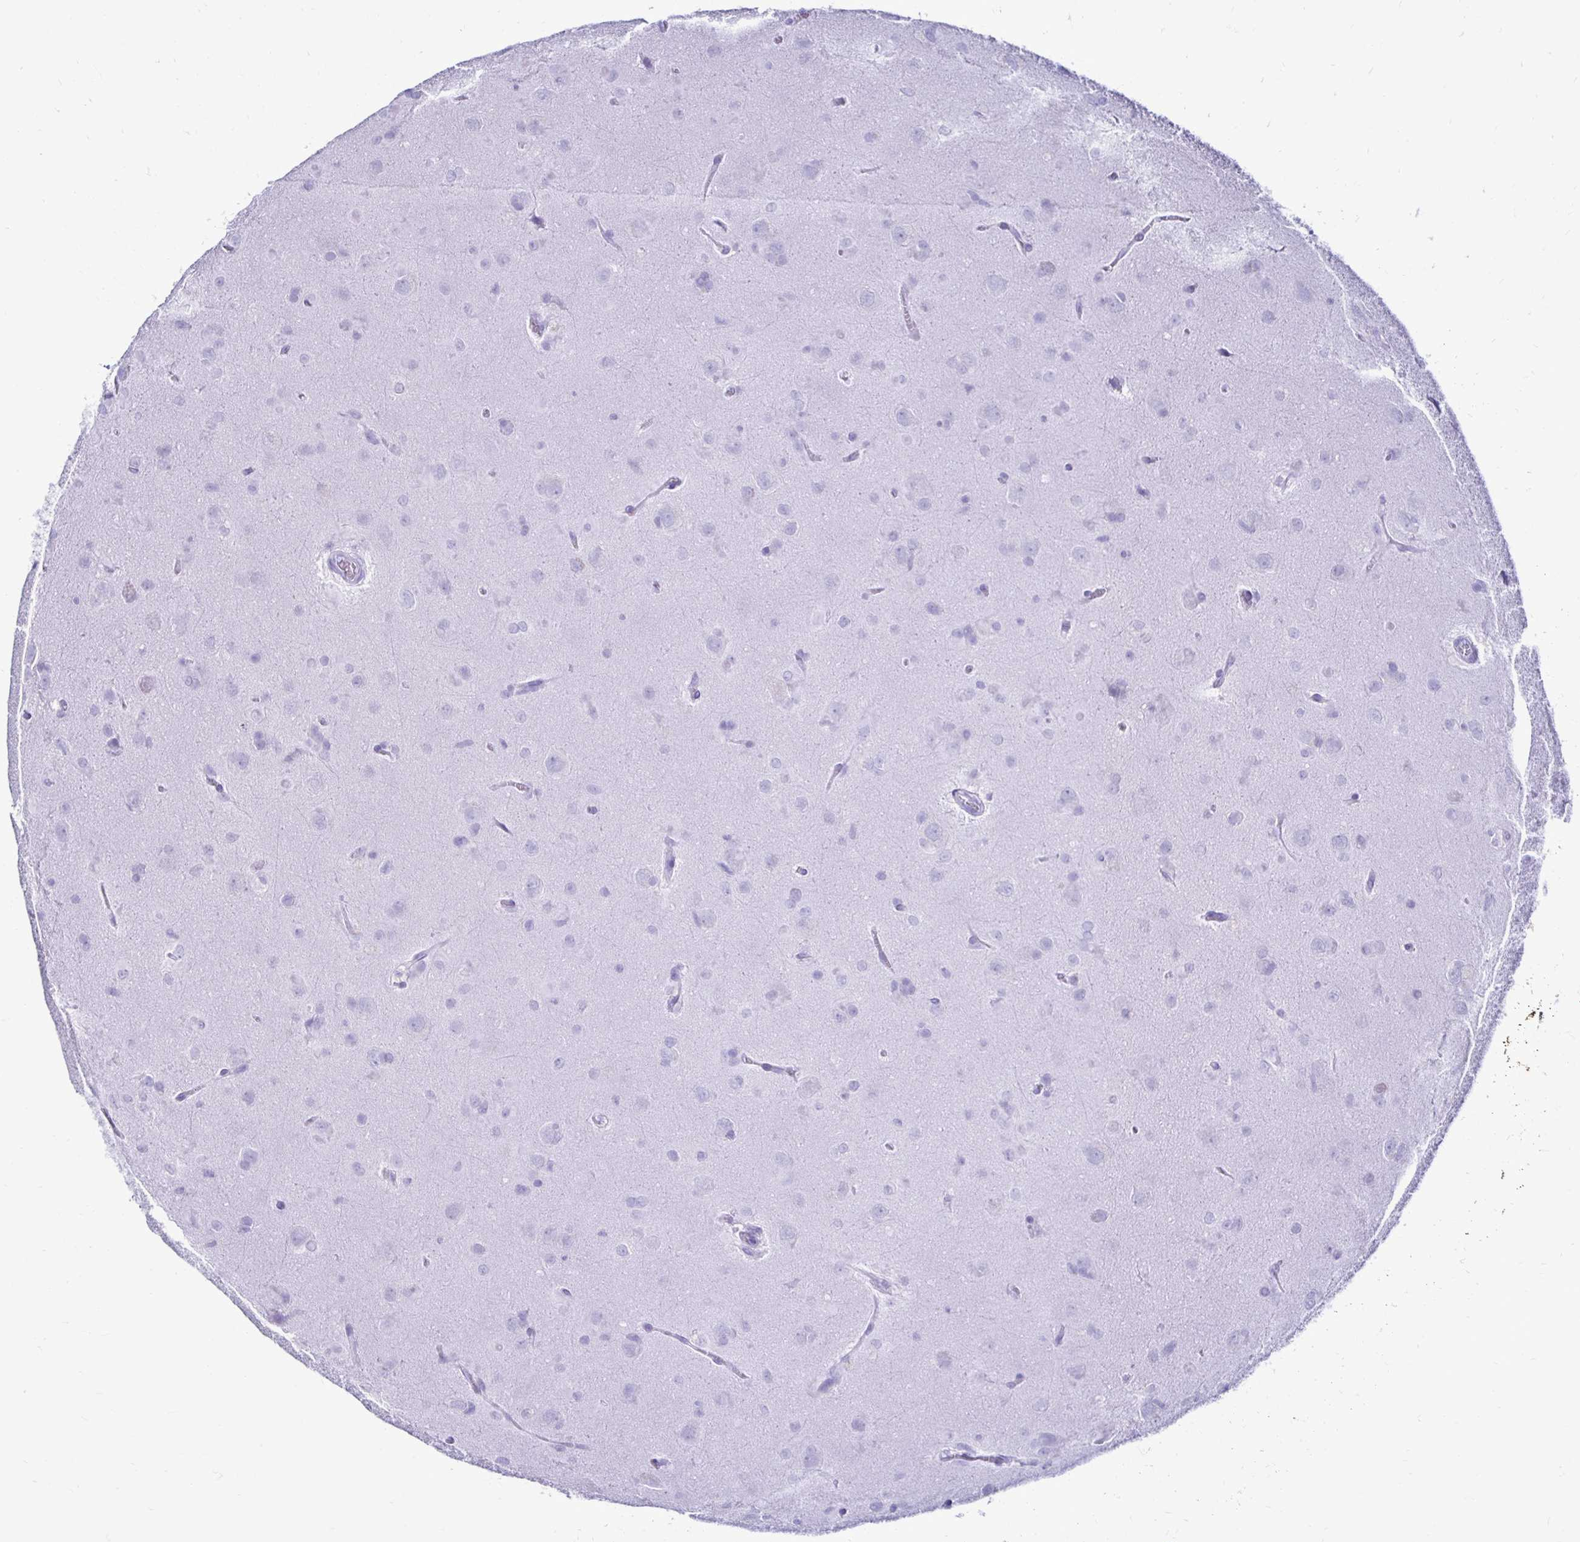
{"staining": {"intensity": "negative", "quantity": "none", "location": "none"}, "tissue": "glioma", "cell_type": "Tumor cells", "image_type": "cancer", "snomed": [{"axis": "morphology", "description": "Glioma, malignant, Low grade"}, {"axis": "topography", "description": "Brain"}], "caption": "Protein analysis of glioma exhibits no significant expression in tumor cells.", "gene": "CST5", "patient": {"sex": "male", "age": 58}}